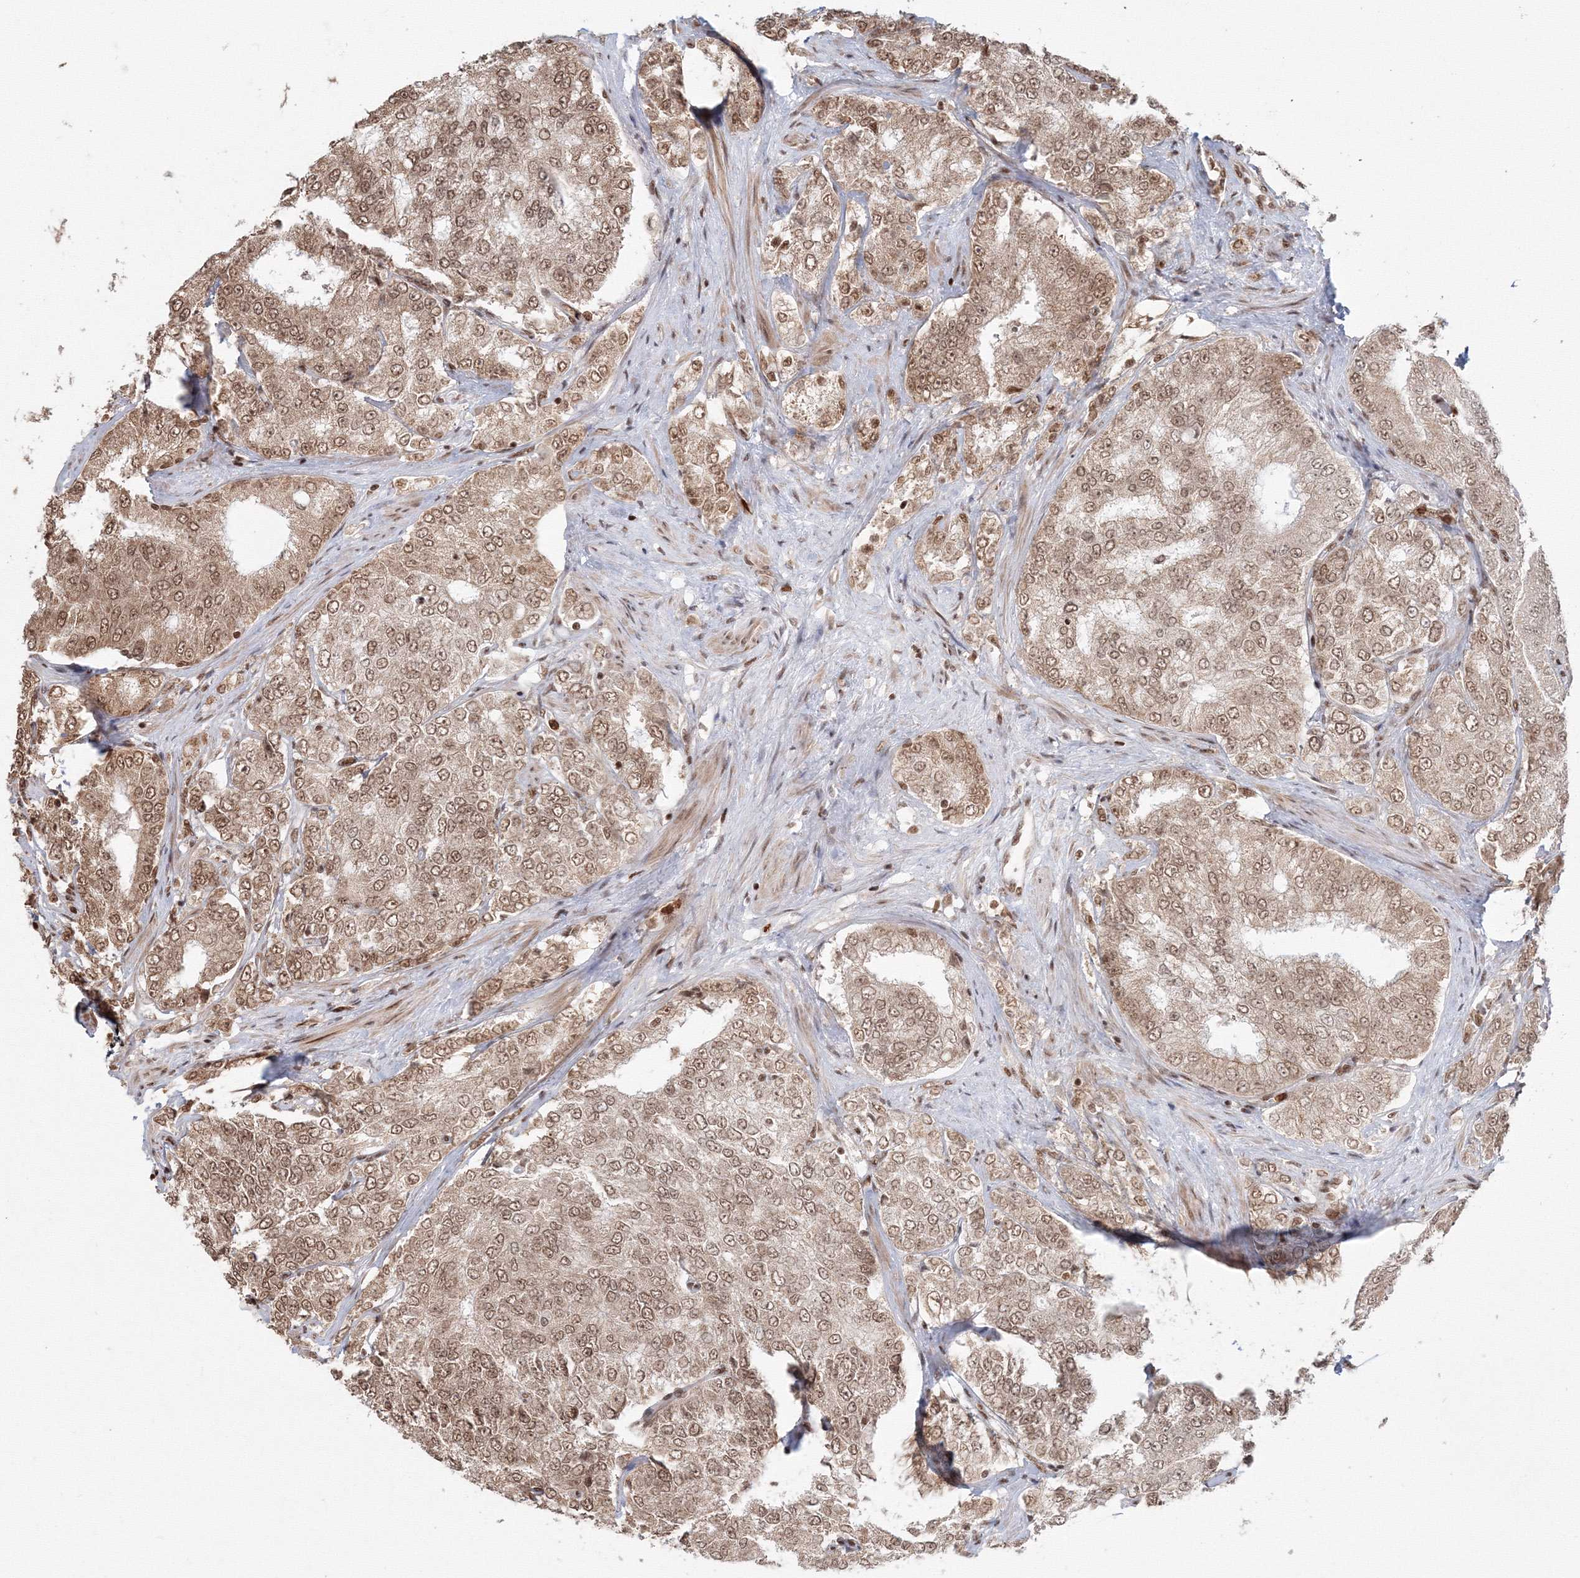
{"staining": {"intensity": "moderate", "quantity": ">75%", "location": "nuclear"}, "tissue": "prostate cancer", "cell_type": "Tumor cells", "image_type": "cancer", "snomed": [{"axis": "morphology", "description": "Adenocarcinoma, High grade"}, {"axis": "topography", "description": "Prostate"}], "caption": "Immunohistochemical staining of human prostate high-grade adenocarcinoma exhibits moderate nuclear protein expression in approximately >75% of tumor cells.", "gene": "KIF20A", "patient": {"sex": "male", "age": 58}}